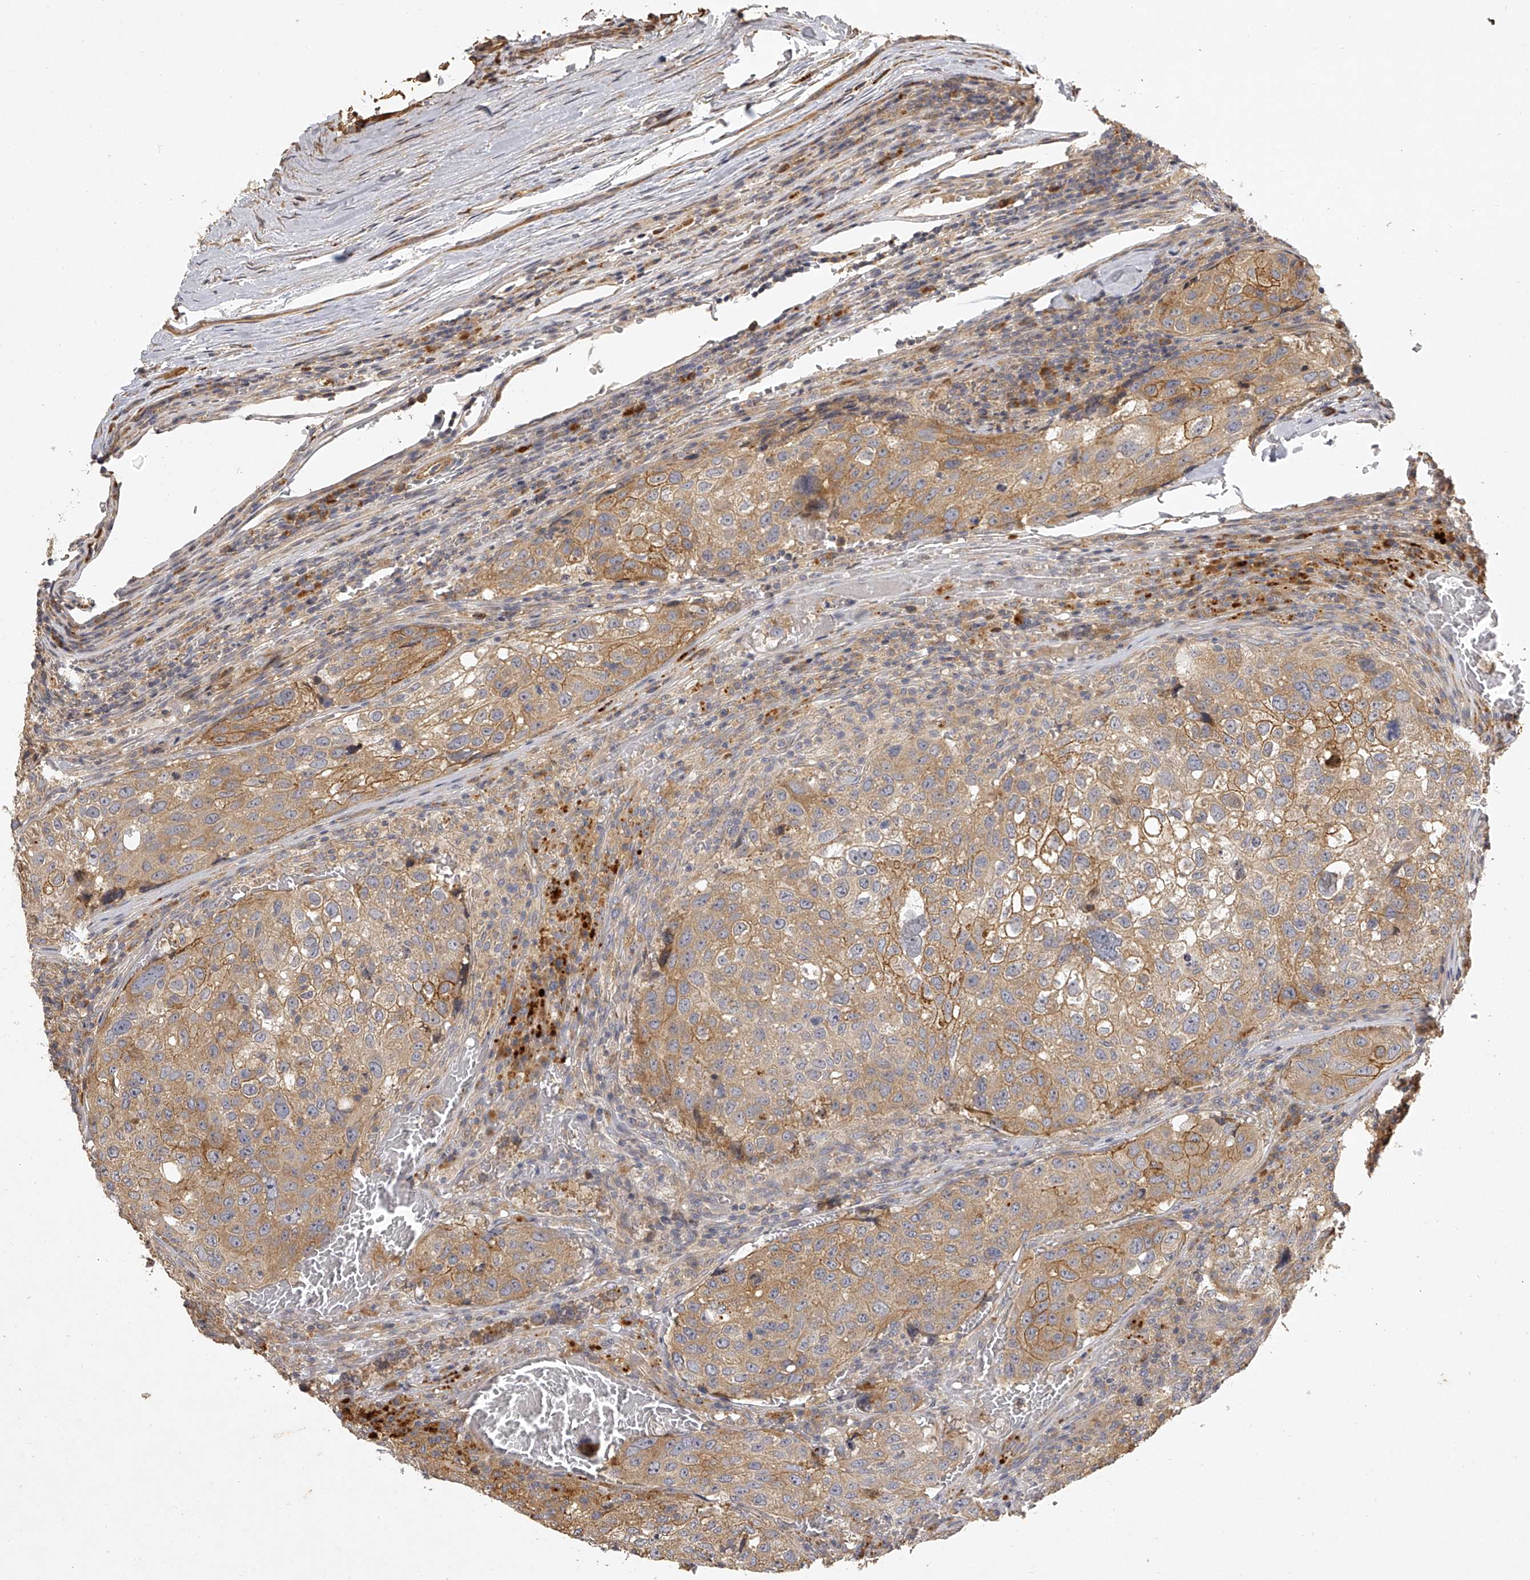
{"staining": {"intensity": "moderate", "quantity": ">75%", "location": "cytoplasmic/membranous"}, "tissue": "urothelial cancer", "cell_type": "Tumor cells", "image_type": "cancer", "snomed": [{"axis": "morphology", "description": "Urothelial carcinoma, High grade"}, {"axis": "topography", "description": "Lymph node"}, {"axis": "topography", "description": "Urinary bladder"}], "caption": "Immunohistochemistry (IHC) micrograph of neoplastic tissue: urothelial cancer stained using immunohistochemistry (IHC) displays medium levels of moderate protein expression localized specifically in the cytoplasmic/membranous of tumor cells, appearing as a cytoplasmic/membranous brown color.", "gene": "DOCK9", "patient": {"sex": "male", "age": 51}}